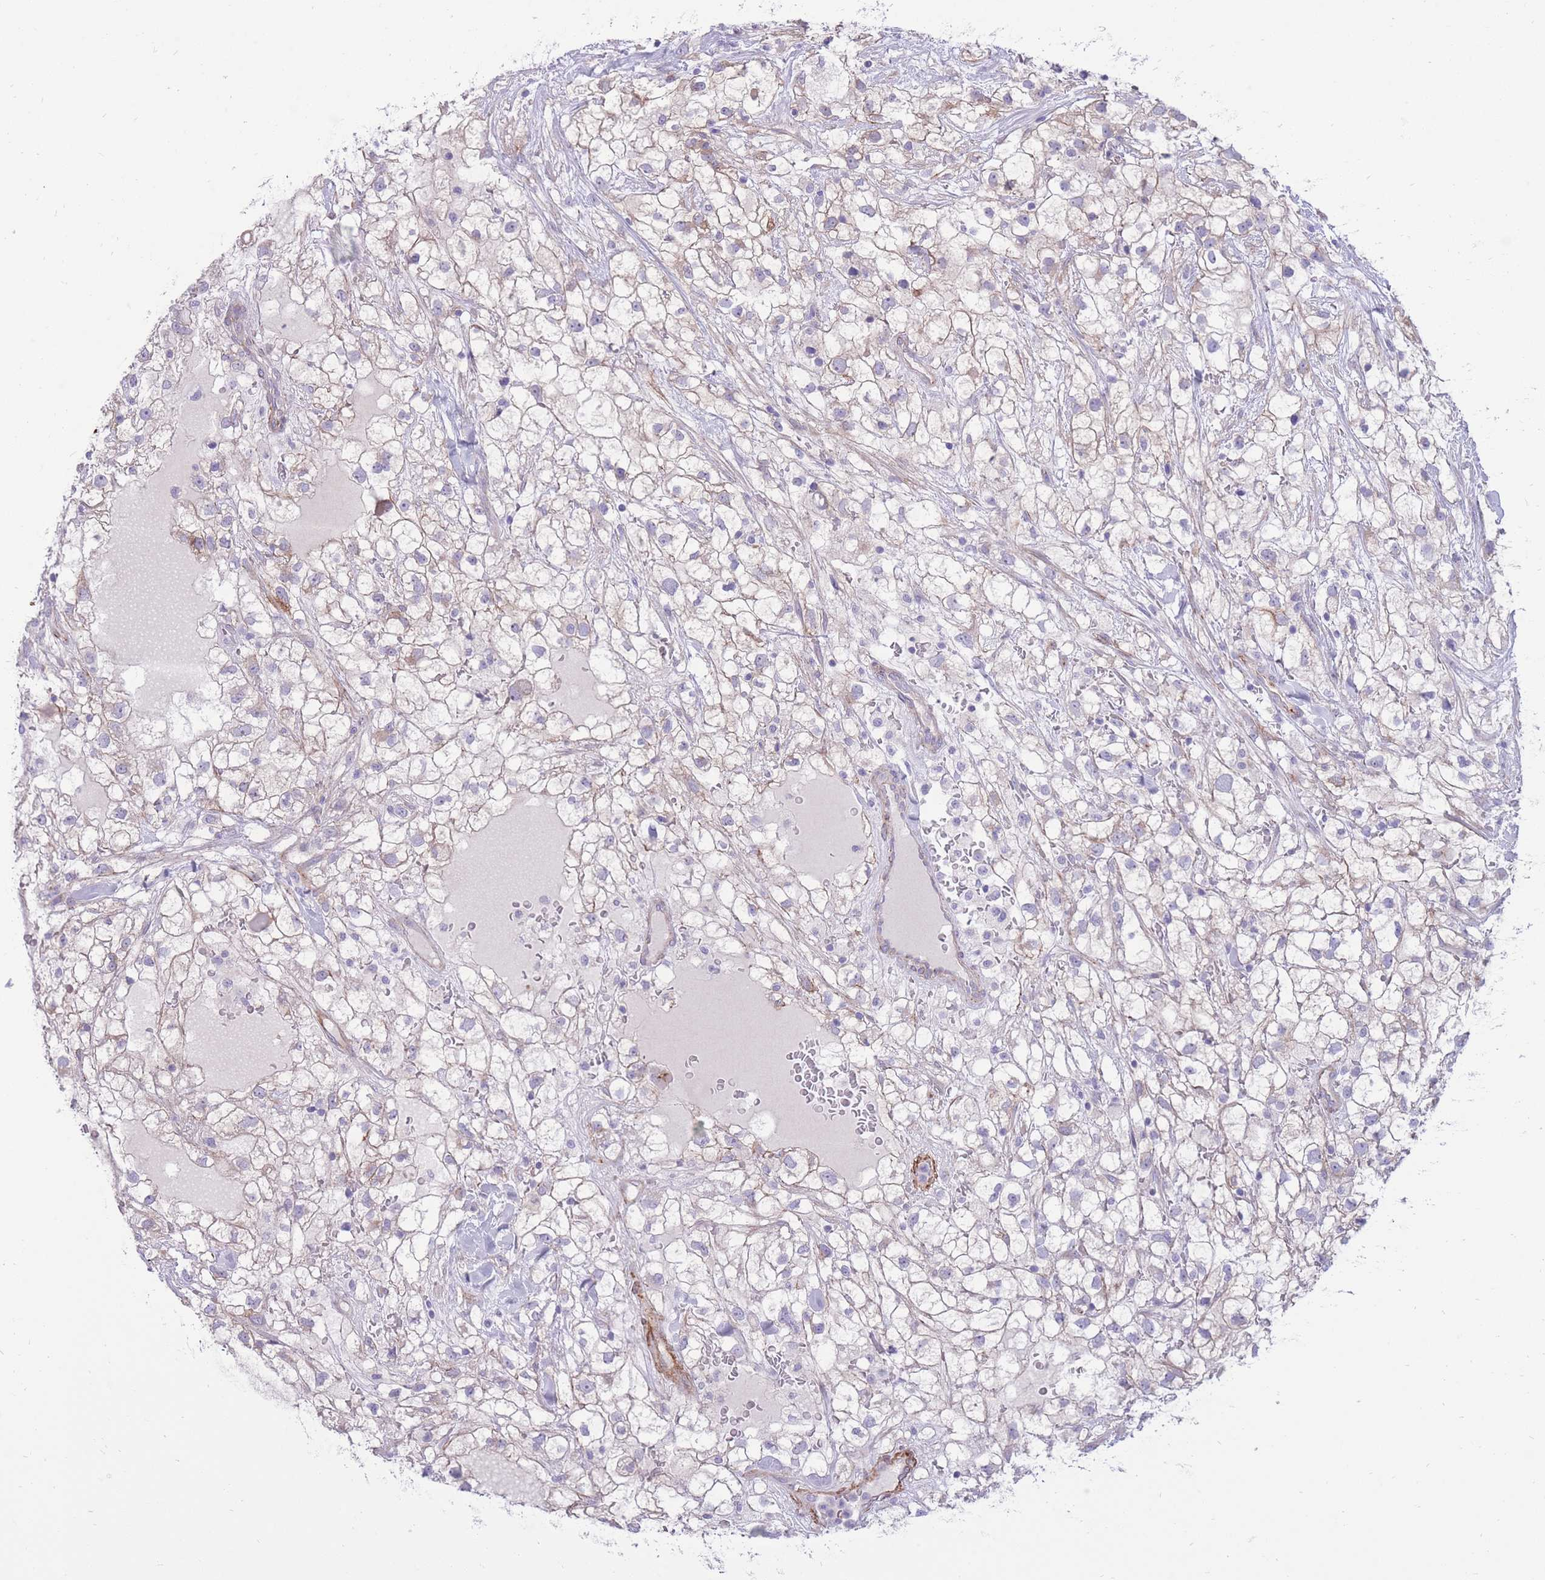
{"staining": {"intensity": "weak", "quantity": "<25%", "location": "cytoplasmic/membranous"}, "tissue": "renal cancer", "cell_type": "Tumor cells", "image_type": "cancer", "snomed": [{"axis": "morphology", "description": "Adenocarcinoma, NOS"}, {"axis": "topography", "description": "Kidney"}], "caption": "Photomicrograph shows no protein positivity in tumor cells of renal cancer (adenocarcinoma) tissue.", "gene": "RGS11", "patient": {"sex": "male", "age": 59}}